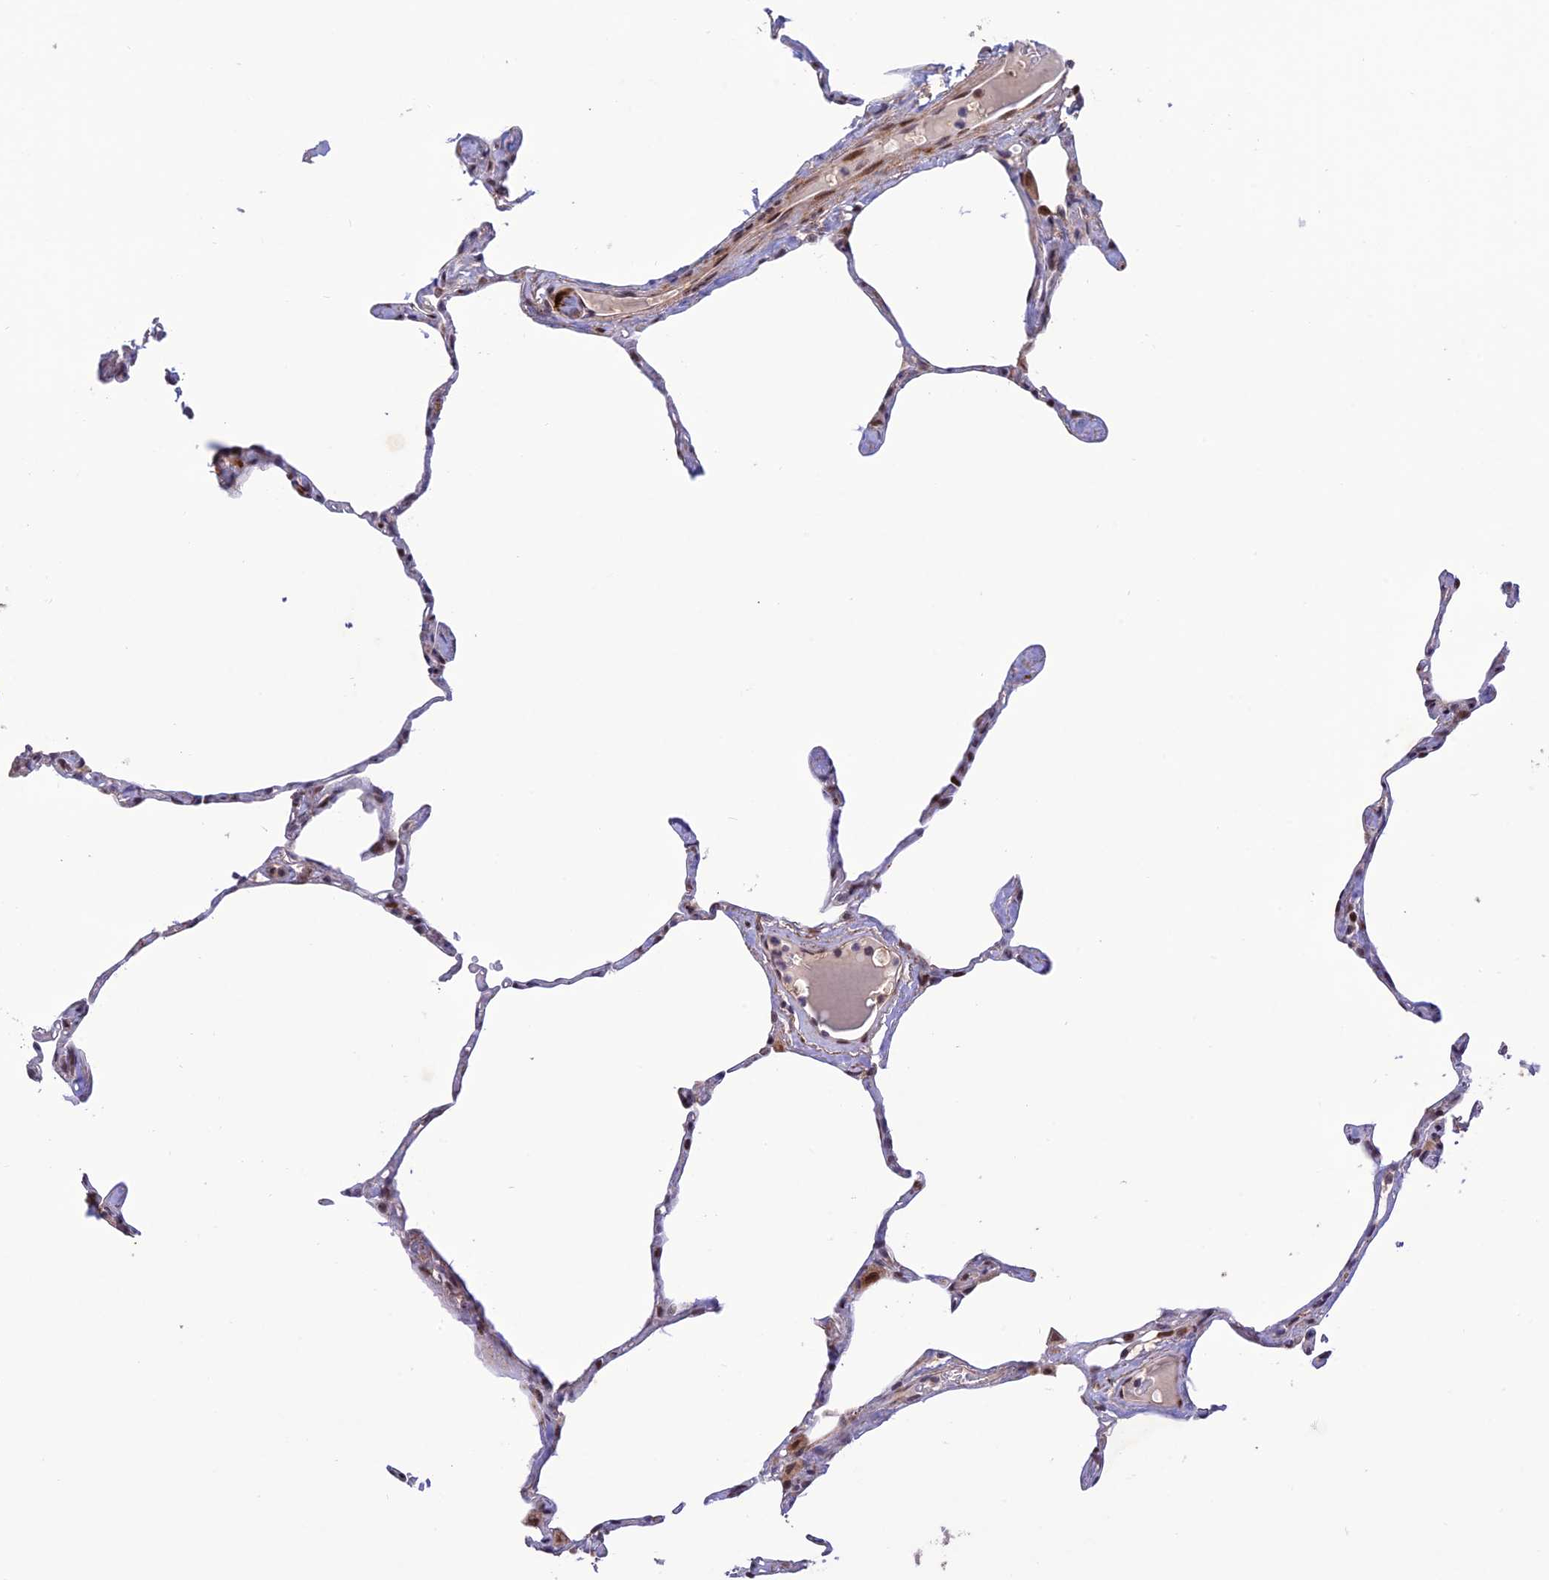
{"staining": {"intensity": "weak", "quantity": "<25%", "location": "cytoplasmic/membranous,nuclear"}, "tissue": "lung", "cell_type": "Alveolar cells", "image_type": "normal", "snomed": [{"axis": "morphology", "description": "Normal tissue, NOS"}, {"axis": "topography", "description": "Lung"}], "caption": "The micrograph reveals no staining of alveolar cells in benign lung.", "gene": "WDR55", "patient": {"sex": "male", "age": 65}}